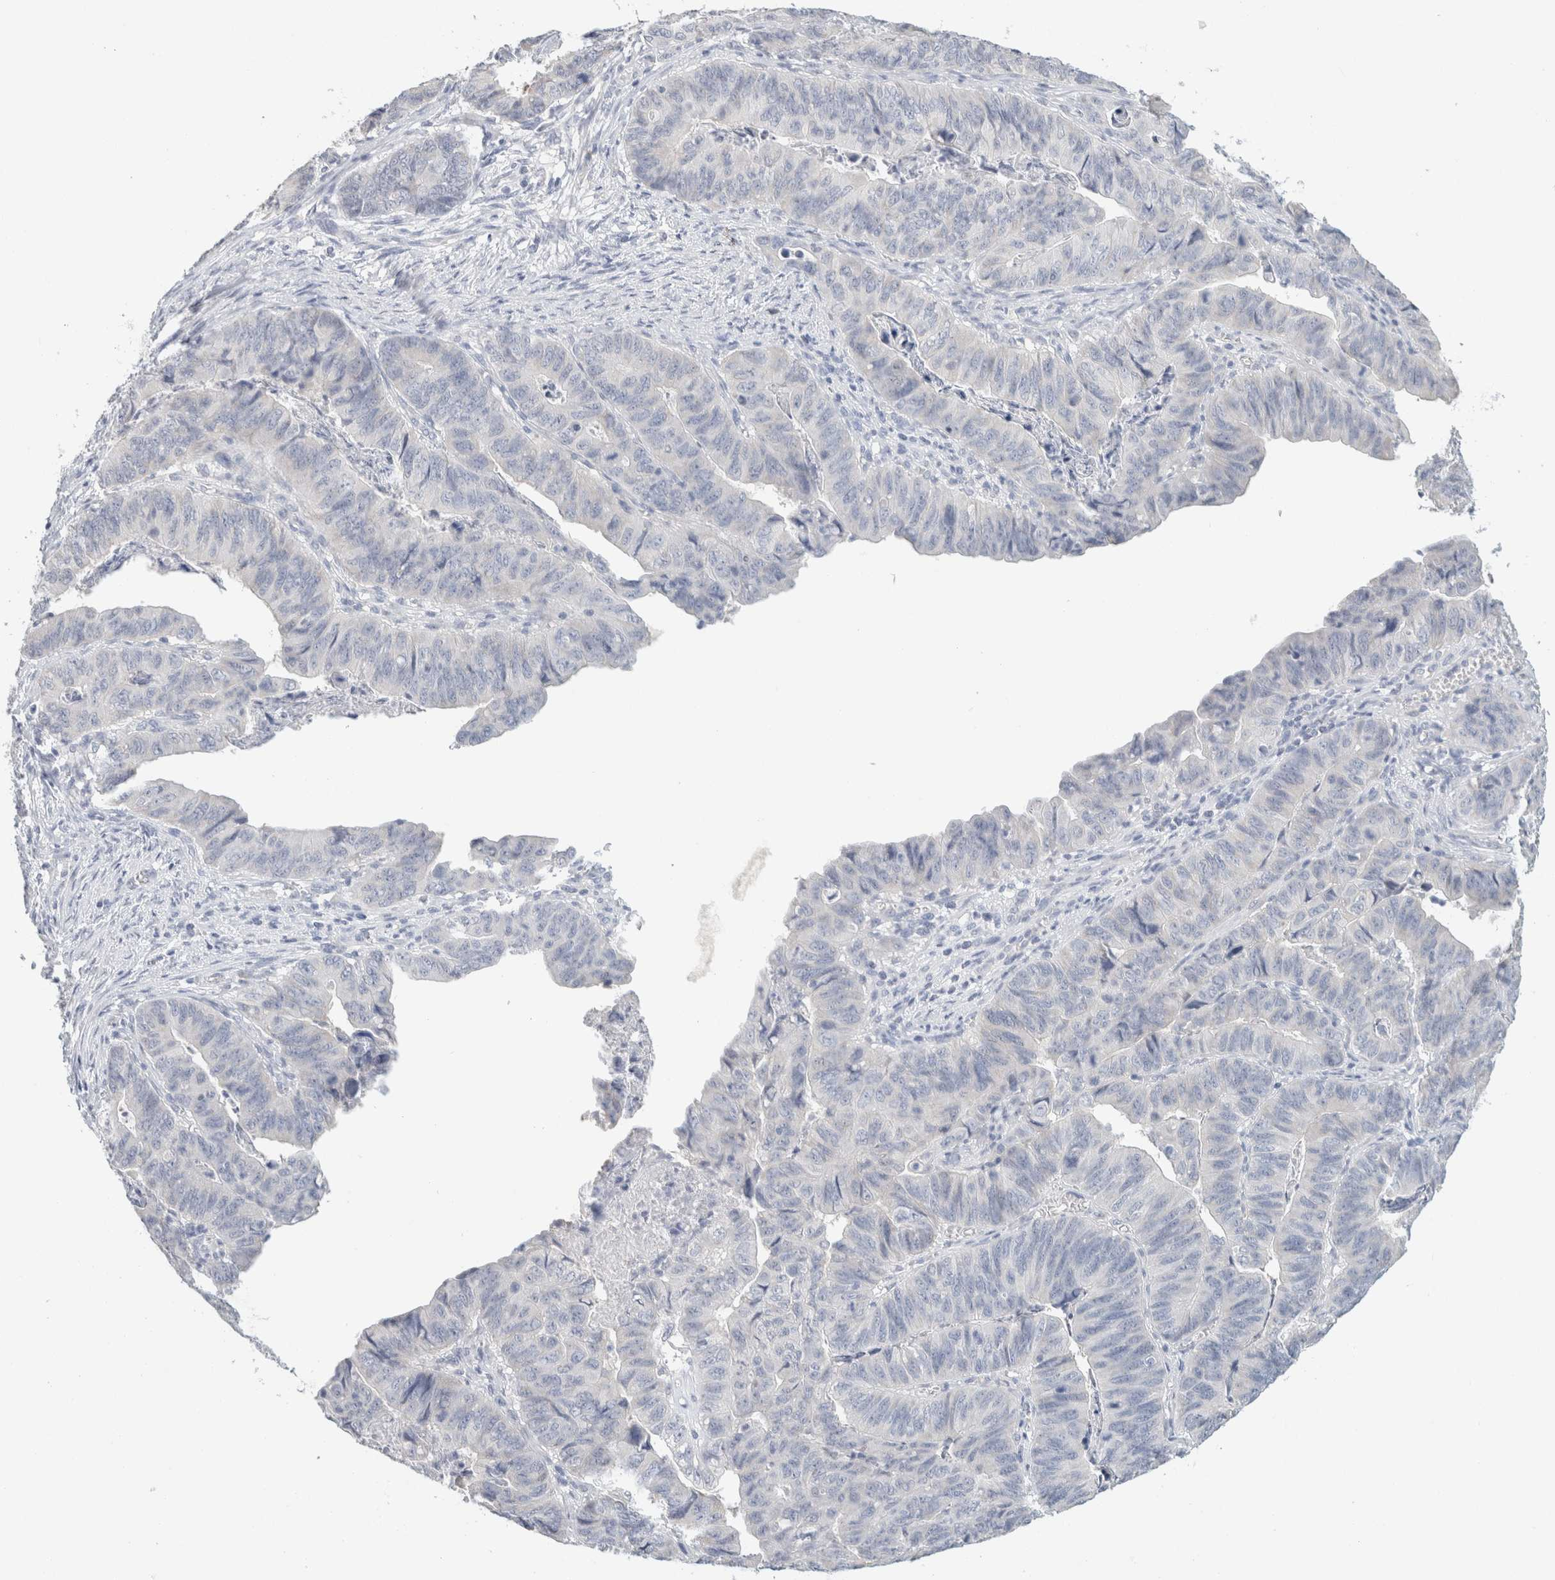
{"staining": {"intensity": "negative", "quantity": "none", "location": "none"}, "tissue": "stomach cancer", "cell_type": "Tumor cells", "image_type": "cancer", "snomed": [{"axis": "morphology", "description": "Adenocarcinoma, NOS"}, {"axis": "topography", "description": "Stomach, lower"}], "caption": "Immunohistochemistry of stomach cancer (adenocarcinoma) shows no expression in tumor cells.", "gene": "NEFM", "patient": {"sex": "male", "age": 77}}